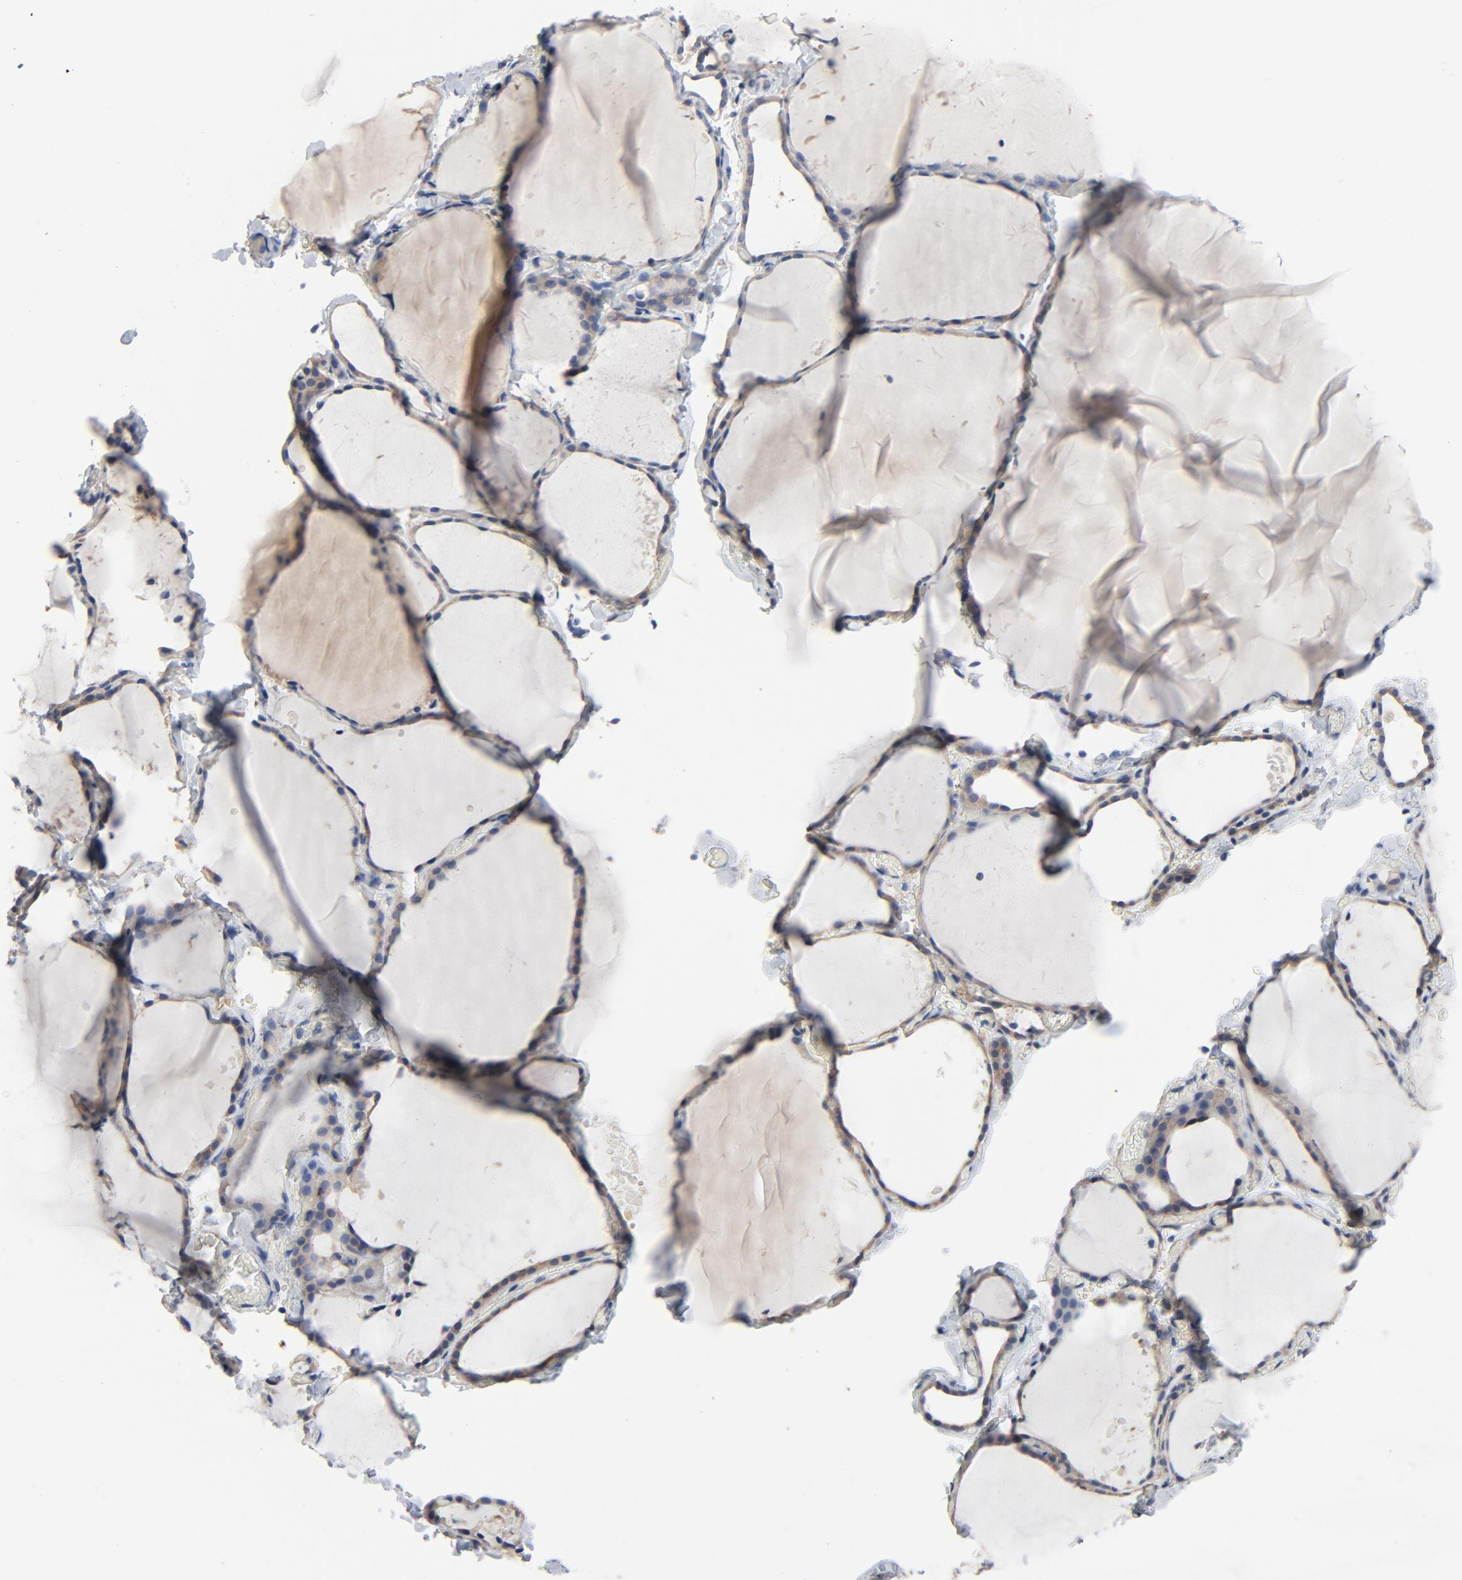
{"staining": {"intensity": "moderate", "quantity": ">75%", "location": "cytoplasmic/membranous"}, "tissue": "thyroid gland", "cell_type": "Glandular cells", "image_type": "normal", "snomed": [{"axis": "morphology", "description": "Normal tissue, NOS"}, {"axis": "topography", "description": "Thyroid gland"}], "caption": "Immunohistochemistry photomicrograph of normal thyroid gland stained for a protein (brown), which exhibits medium levels of moderate cytoplasmic/membranous staining in approximately >75% of glandular cells.", "gene": "DYNLT3", "patient": {"sex": "female", "age": 22}}